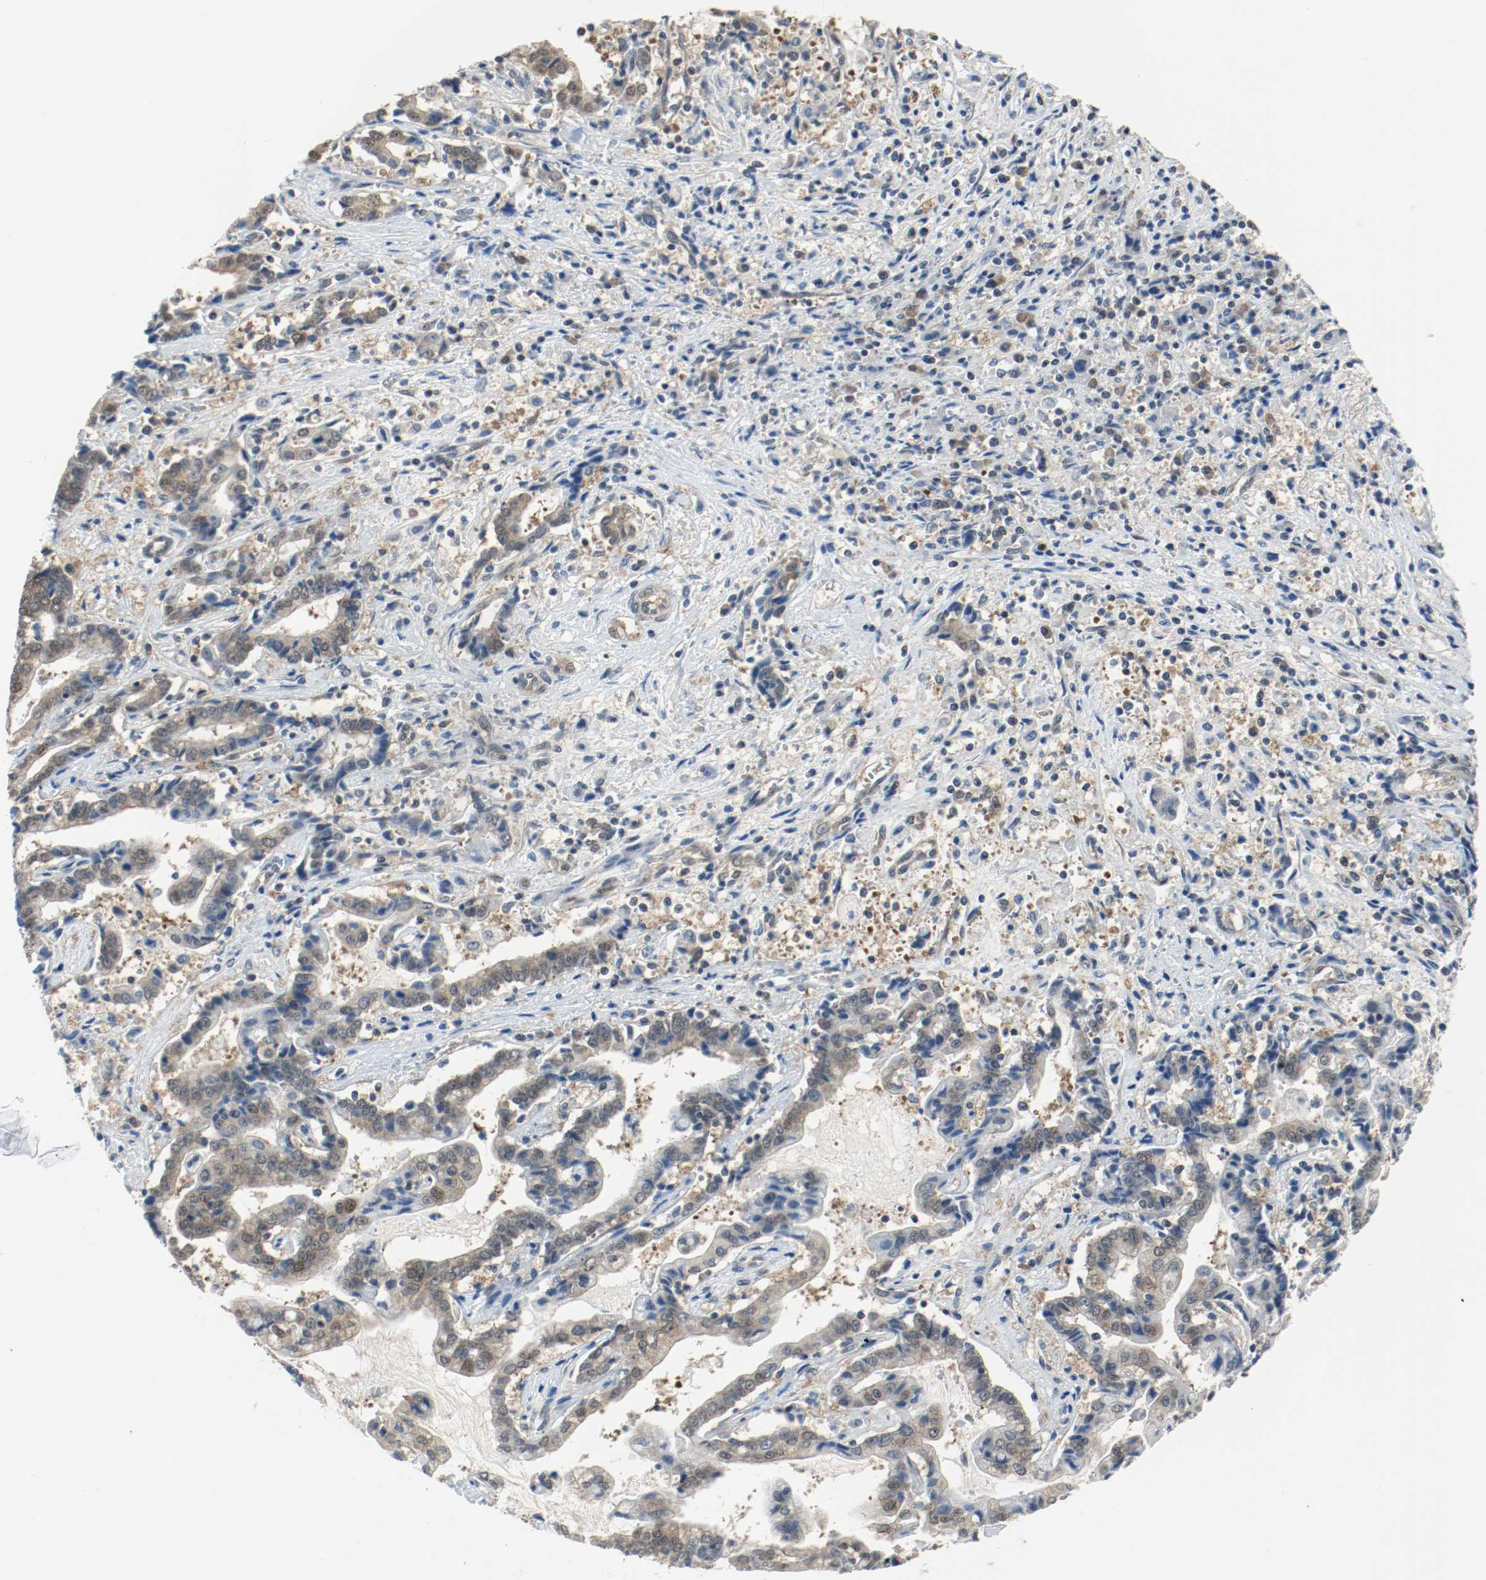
{"staining": {"intensity": "weak", "quantity": ">75%", "location": "cytoplasmic/membranous,nuclear"}, "tissue": "liver cancer", "cell_type": "Tumor cells", "image_type": "cancer", "snomed": [{"axis": "morphology", "description": "Cholangiocarcinoma"}, {"axis": "topography", "description": "Liver"}], "caption": "The immunohistochemical stain highlights weak cytoplasmic/membranous and nuclear expression in tumor cells of liver cholangiocarcinoma tissue. Immunohistochemistry (ihc) stains the protein of interest in brown and the nuclei are stained blue.", "gene": "PPME1", "patient": {"sex": "male", "age": 57}}